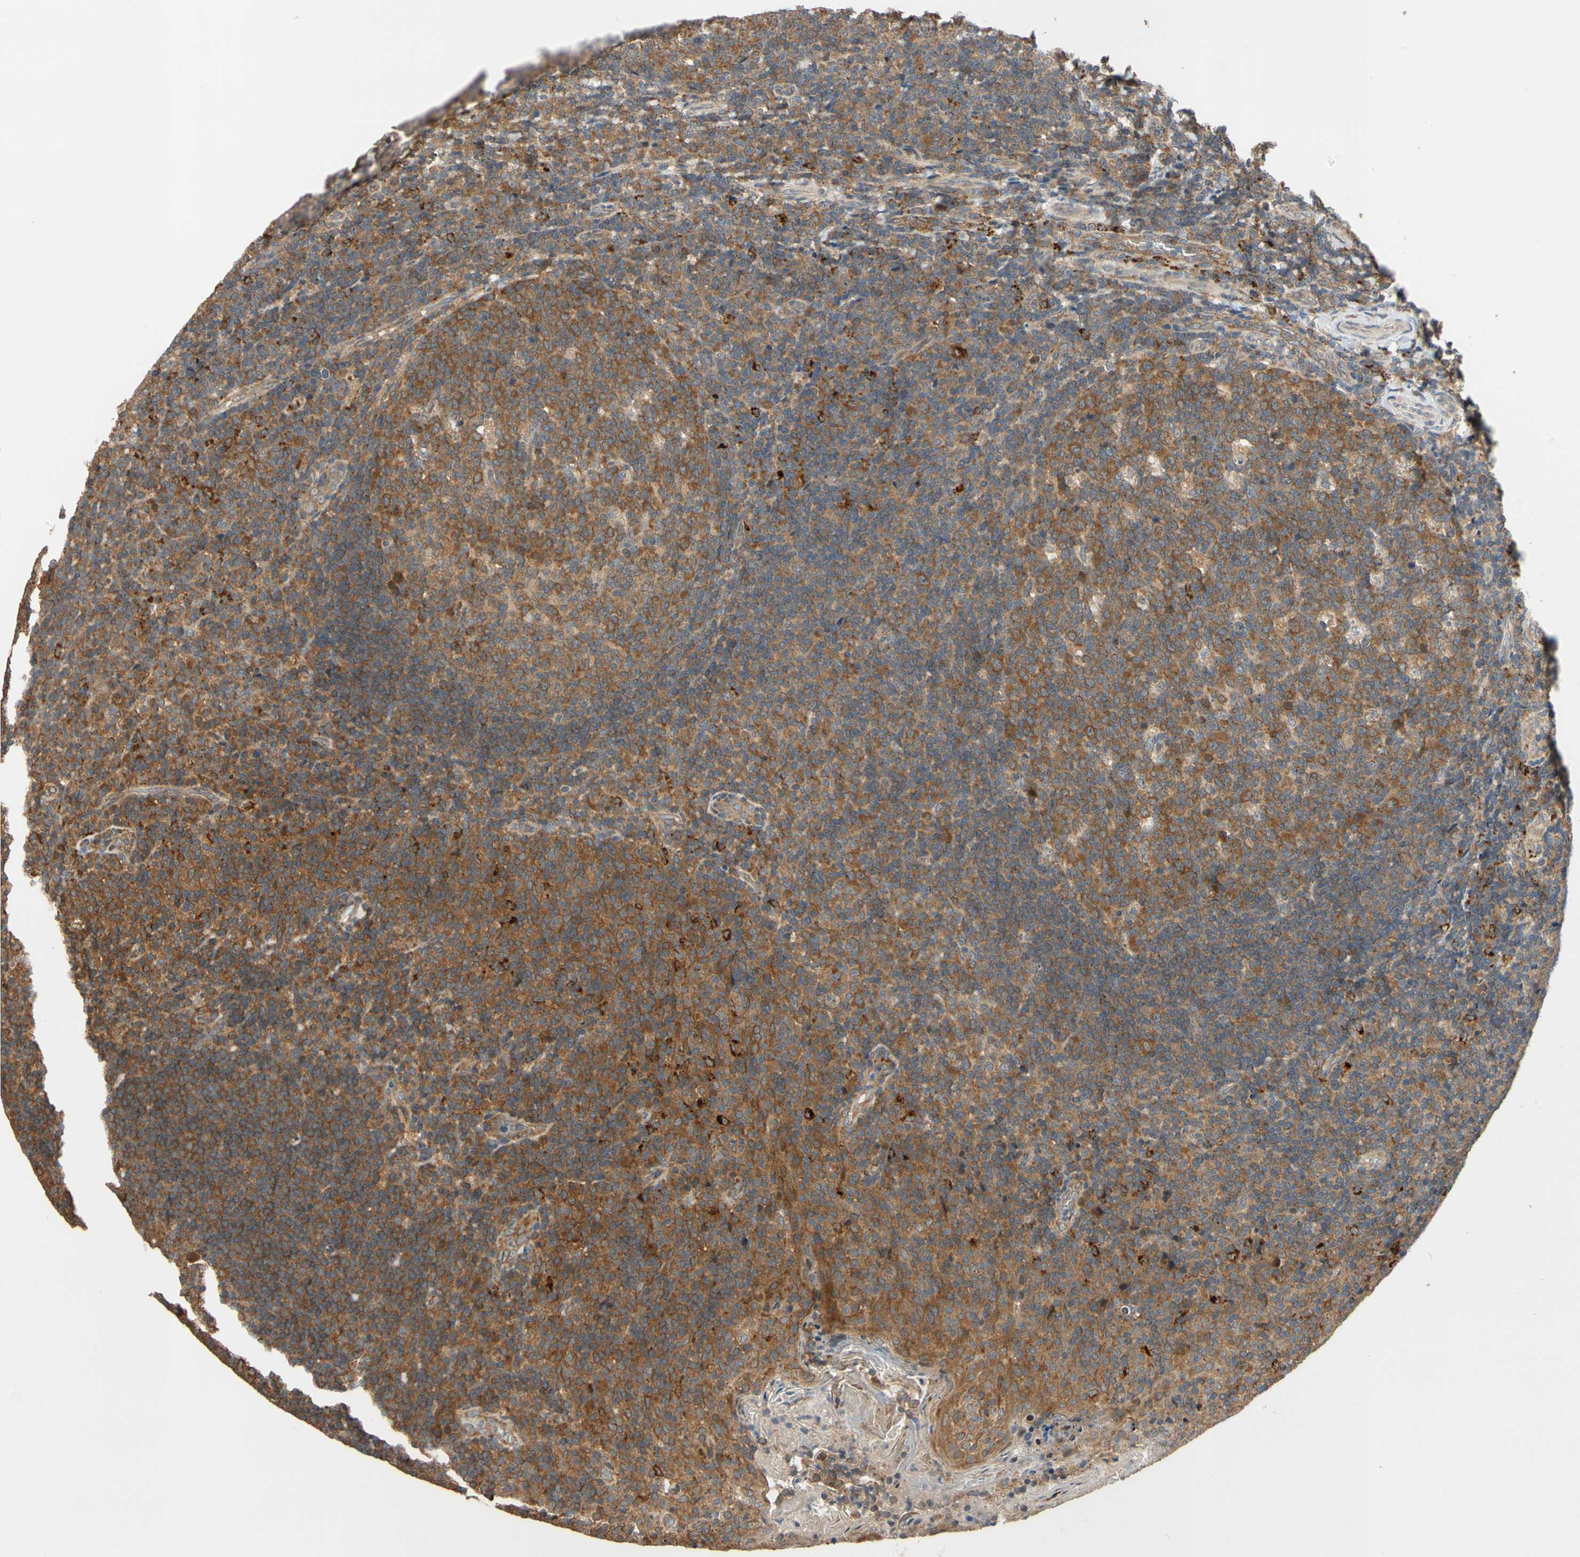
{"staining": {"intensity": "strong", "quantity": ">75%", "location": "cytoplasmic/membranous"}, "tissue": "tonsil", "cell_type": "Germinal center cells", "image_type": "normal", "snomed": [{"axis": "morphology", "description": "Normal tissue, NOS"}, {"axis": "topography", "description": "Tonsil"}], "caption": "DAB (3,3'-diaminobenzidine) immunohistochemical staining of unremarkable human tonsil demonstrates strong cytoplasmic/membranous protein positivity in approximately >75% of germinal center cells. The protein is shown in brown color, while the nuclei are stained blue.", "gene": "ANKHD1", "patient": {"sex": "male", "age": 17}}